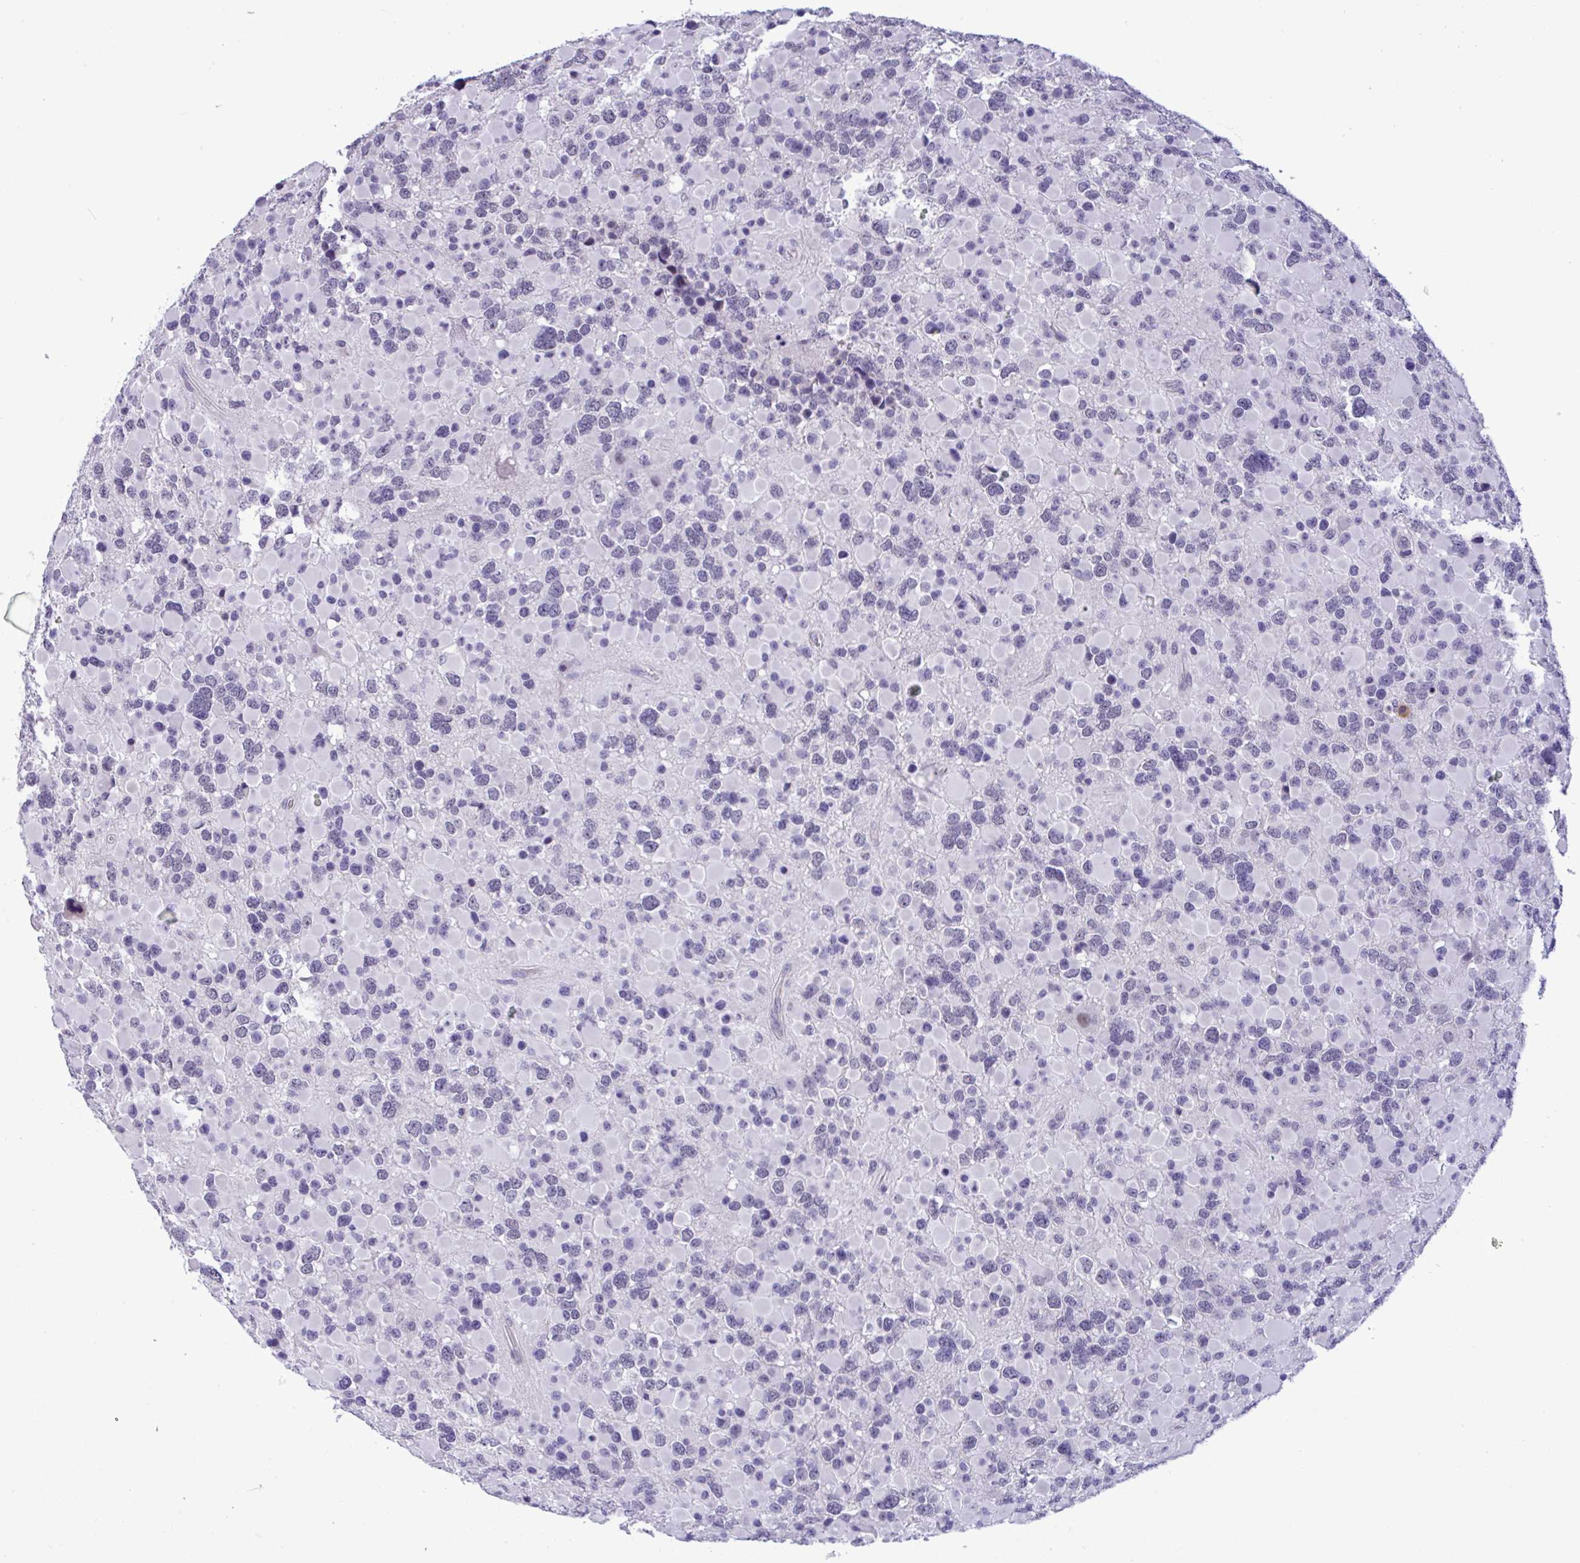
{"staining": {"intensity": "negative", "quantity": "none", "location": "none"}, "tissue": "glioma", "cell_type": "Tumor cells", "image_type": "cancer", "snomed": [{"axis": "morphology", "description": "Glioma, malignant, High grade"}, {"axis": "topography", "description": "Brain"}], "caption": "An image of glioma stained for a protein shows no brown staining in tumor cells.", "gene": "YBX2", "patient": {"sex": "female", "age": 40}}